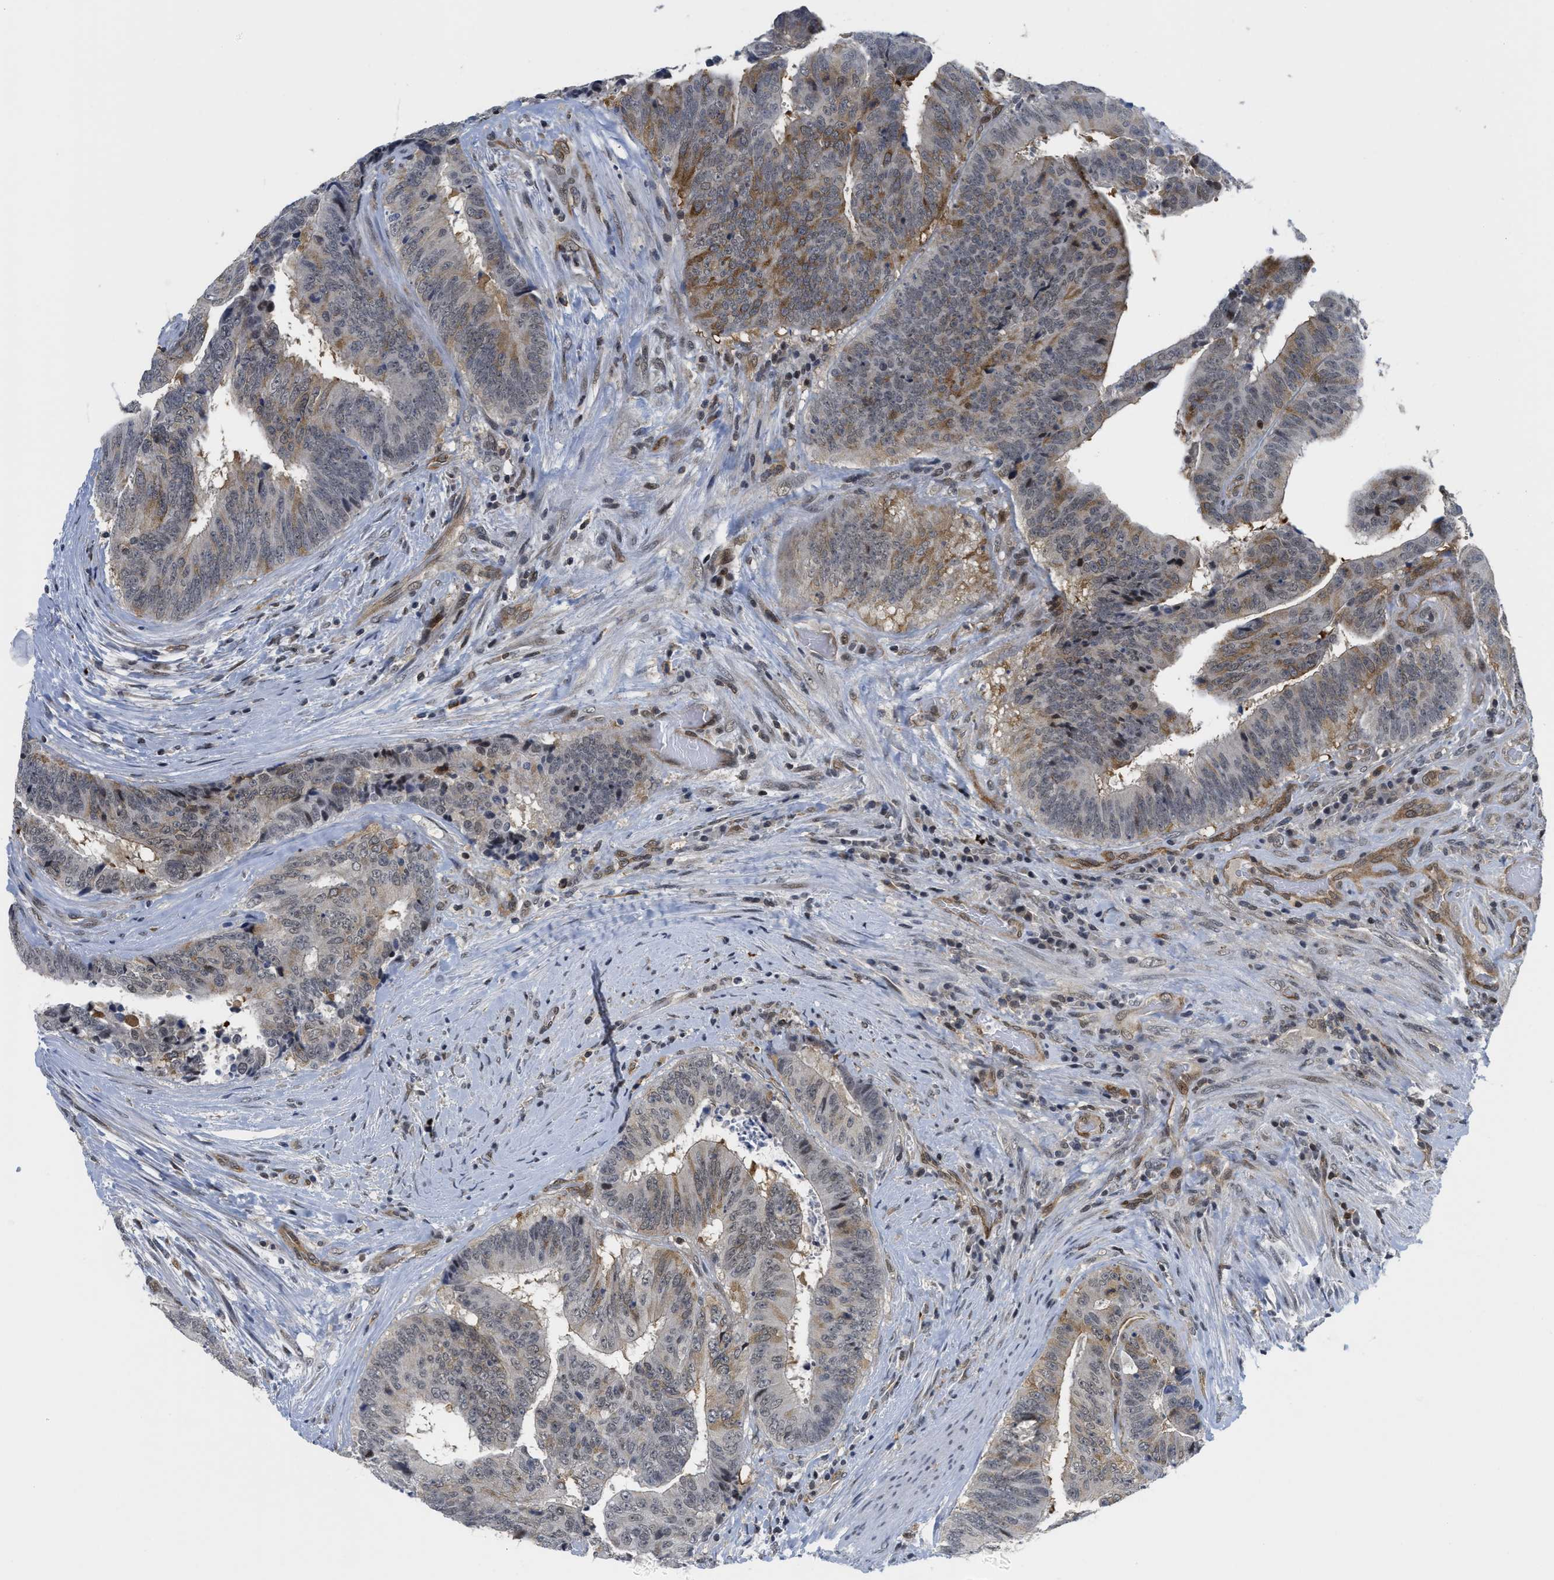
{"staining": {"intensity": "moderate", "quantity": "25%-75%", "location": "cytoplasmic/membranous"}, "tissue": "colorectal cancer", "cell_type": "Tumor cells", "image_type": "cancer", "snomed": [{"axis": "morphology", "description": "Adenocarcinoma, NOS"}, {"axis": "topography", "description": "Rectum"}], "caption": "DAB (3,3'-diaminobenzidine) immunohistochemical staining of human colorectal adenocarcinoma displays moderate cytoplasmic/membranous protein positivity in about 25%-75% of tumor cells.", "gene": "HIF1A", "patient": {"sex": "male", "age": 72}}